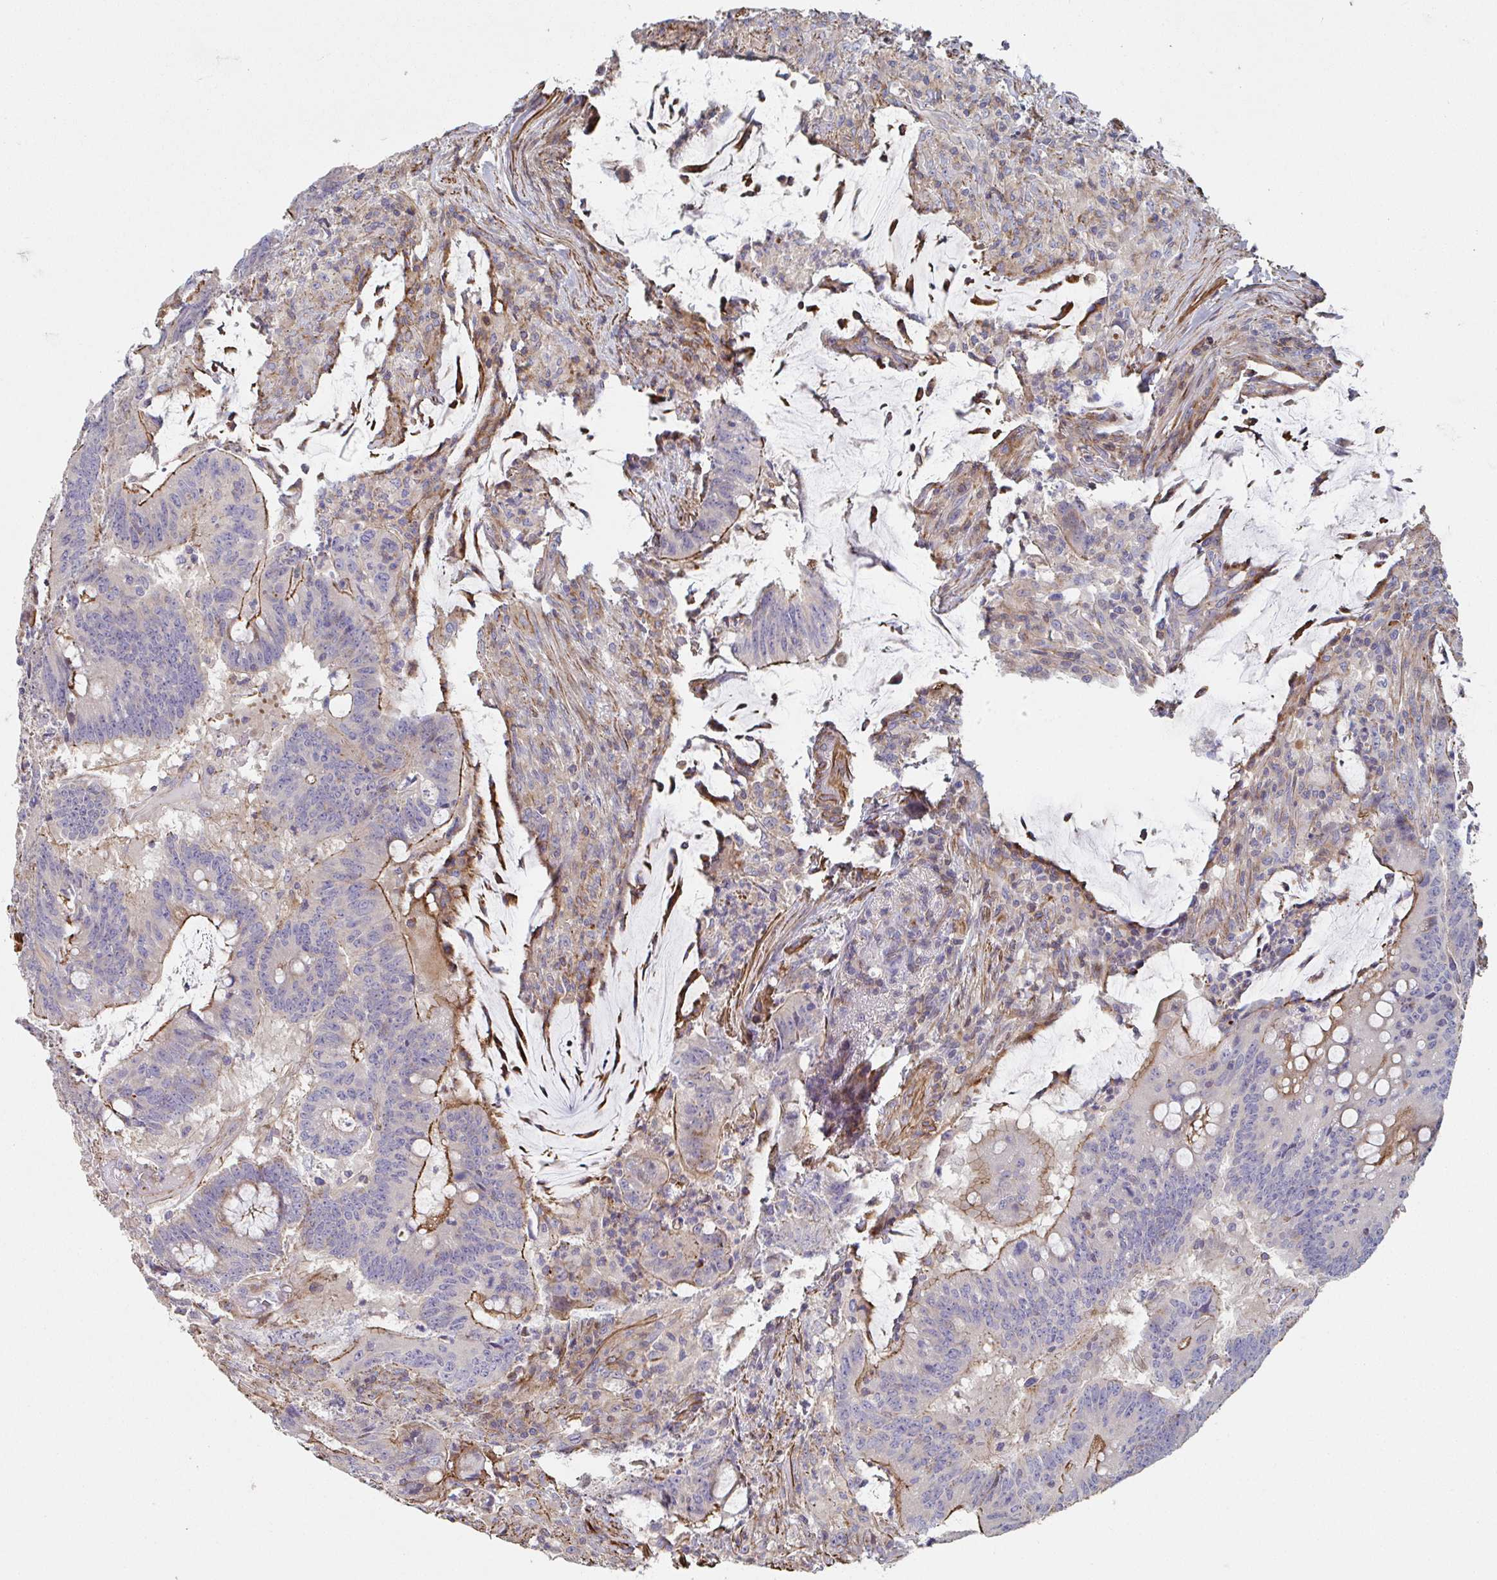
{"staining": {"intensity": "moderate", "quantity": "25%-75%", "location": "cytoplasmic/membranous"}, "tissue": "colorectal cancer", "cell_type": "Tumor cells", "image_type": "cancer", "snomed": [{"axis": "morphology", "description": "Adenocarcinoma, NOS"}, {"axis": "topography", "description": "Colon"}], "caption": "IHC of human colorectal cancer (adenocarcinoma) shows medium levels of moderate cytoplasmic/membranous staining in about 25%-75% of tumor cells.", "gene": "FZD2", "patient": {"sex": "female", "age": 87}}